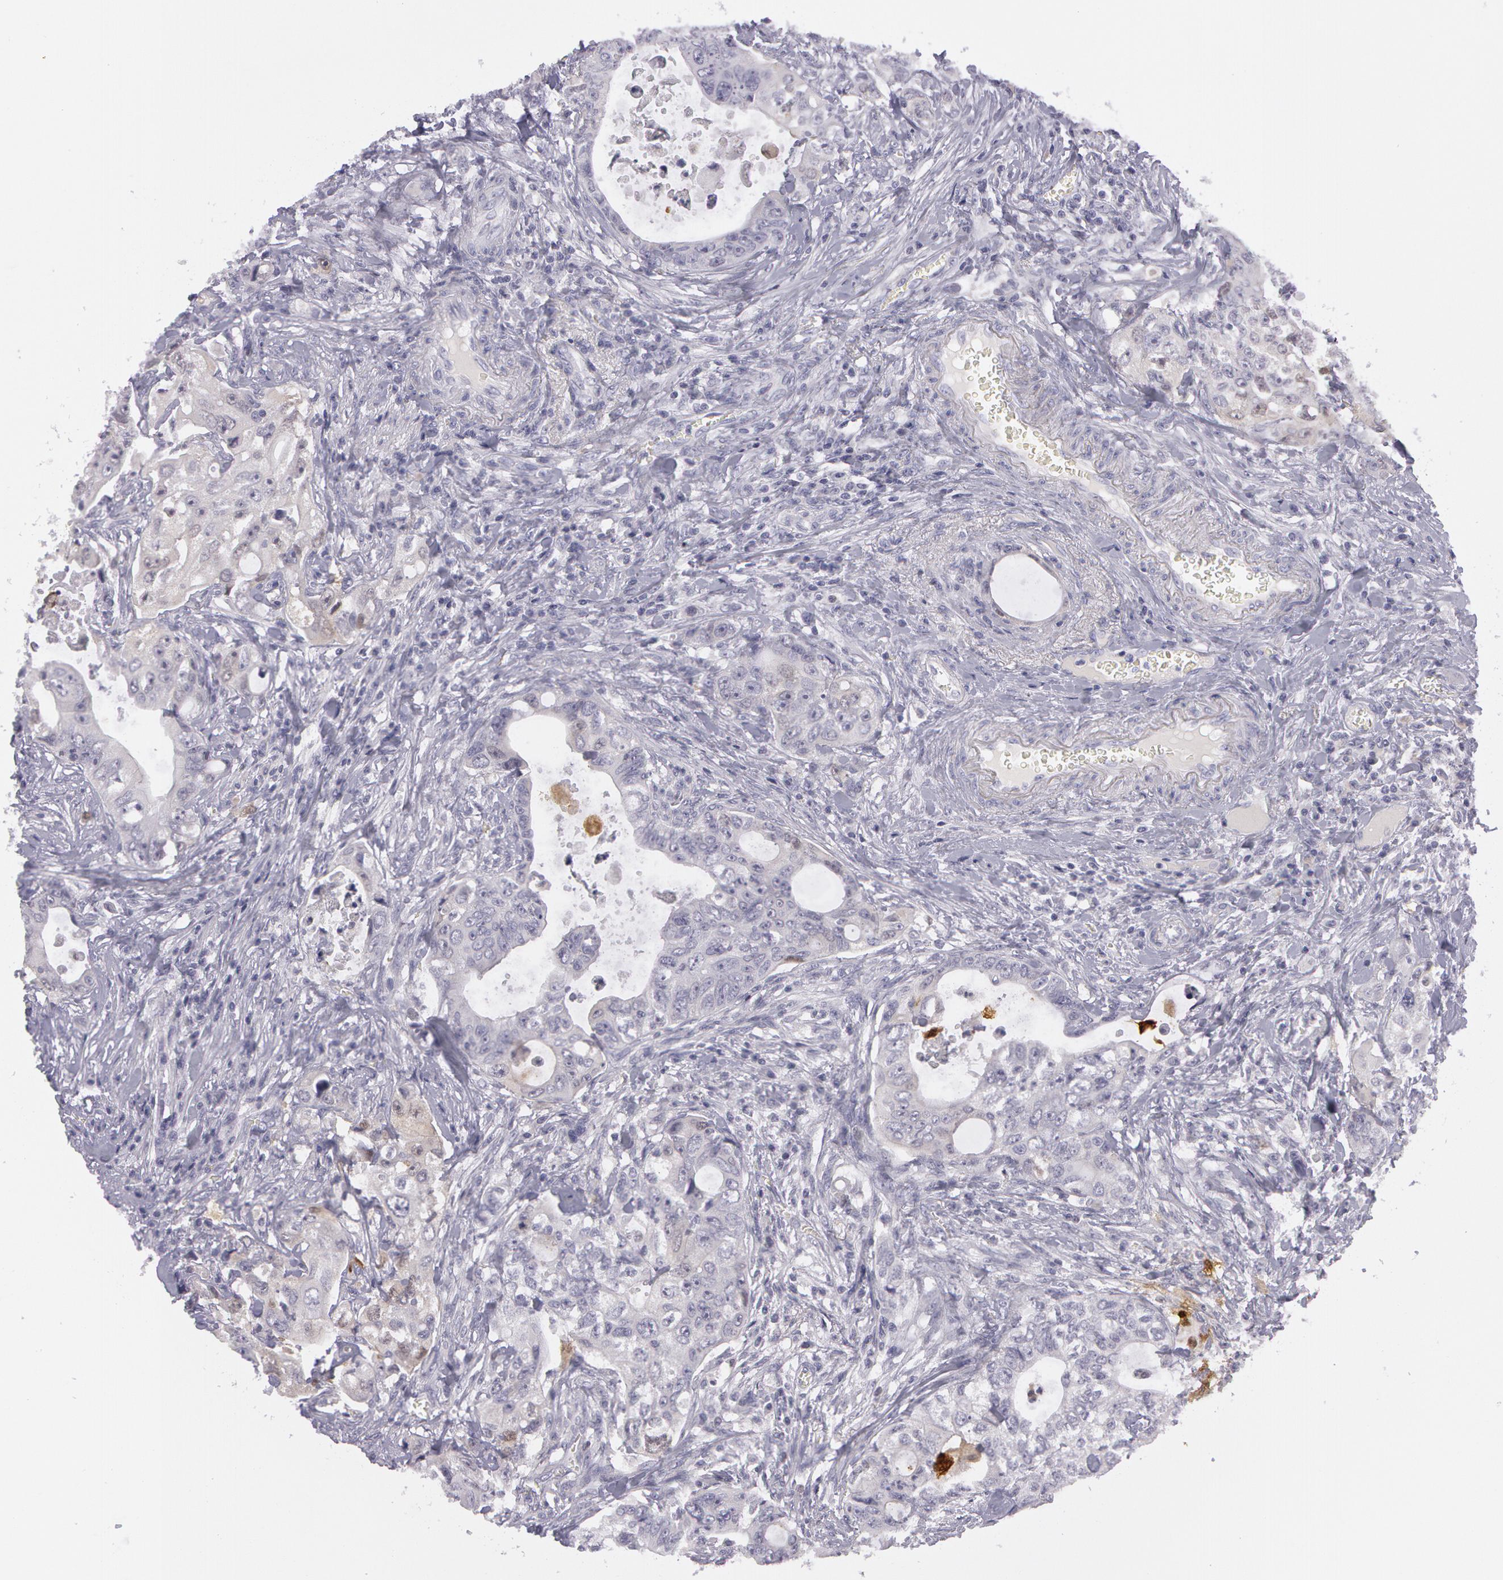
{"staining": {"intensity": "negative", "quantity": "none", "location": "none"}, "tissue": "colorectal cancer", "cell_type": "Tumor cells", "image_type": "cancer", "snomed": [{"axis": "morphology", "description": "Adenocarcinoma, NOS"}, {"axis": "topography", "description": "Rectum"}], "caption": "IHC histopathology image of neoplastic tissue: human colorectal cancer (adenocarcinoma) stained with DAB displays no significant protein positivity in tumor cells.", "gene": "IL1RN", "patient": {"sex": "female", "age": 57}}